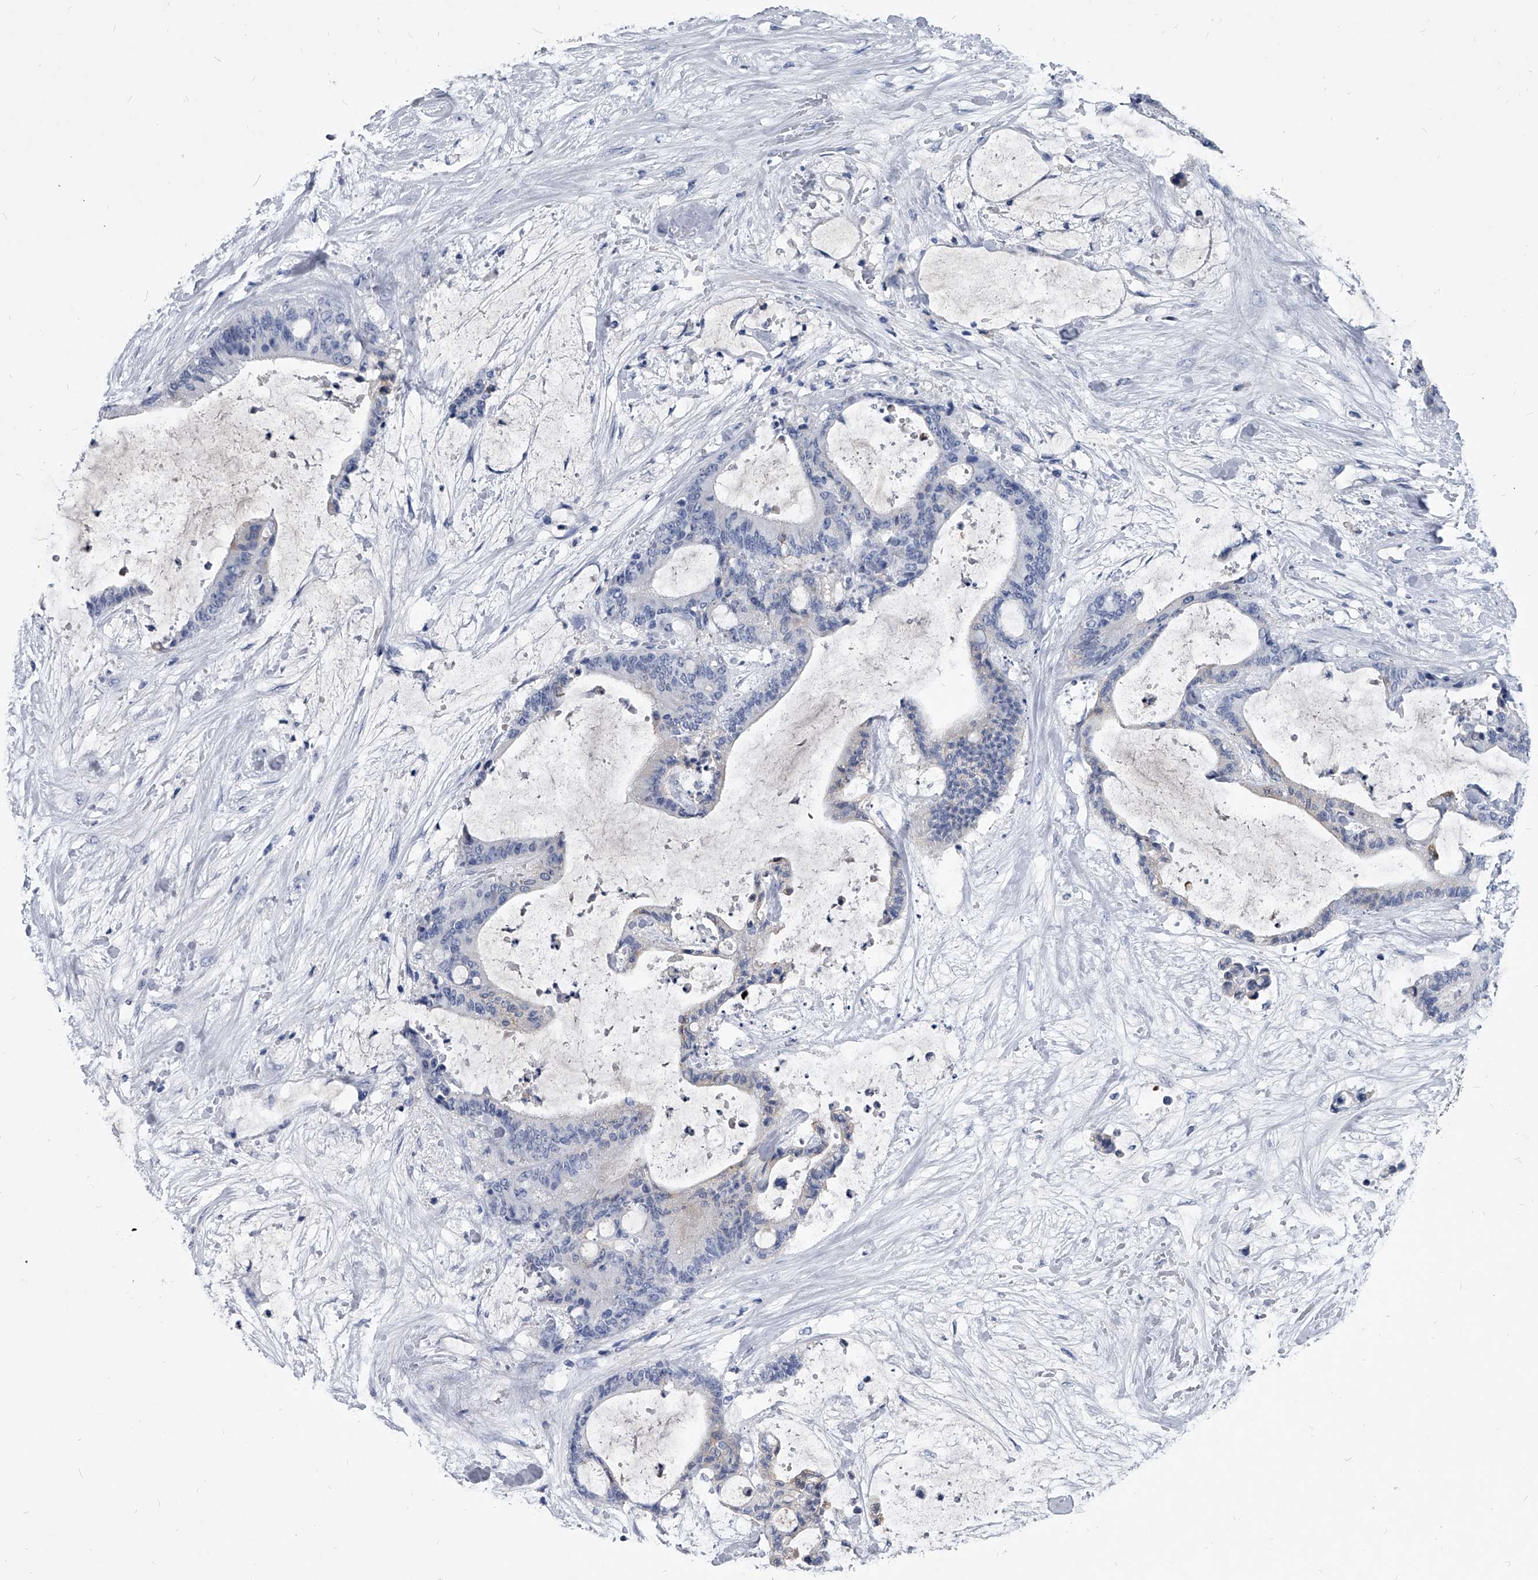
{"staining": {"intensity": "negative", "quantity": "none", "location": "none"}, "tissue": "liver cancer", "cell_type": "Tumor cells", "image_type": "cancer", "snomed": [{"axis": "morphology", "description": "Cholangiocarcinoma"}, {"axis": "topography", "description": "Liver"}], "caption": "DAB immunohistochemical staining of human liver cancer (cholangiocarcinoma) demonstrates no significant staining in tumor cells. (Immunohistochemistry (ihc), brightfield microscopy, high magnification).", "gene": "BCAS1", "patient": {"sex": "female", "age": 73}}